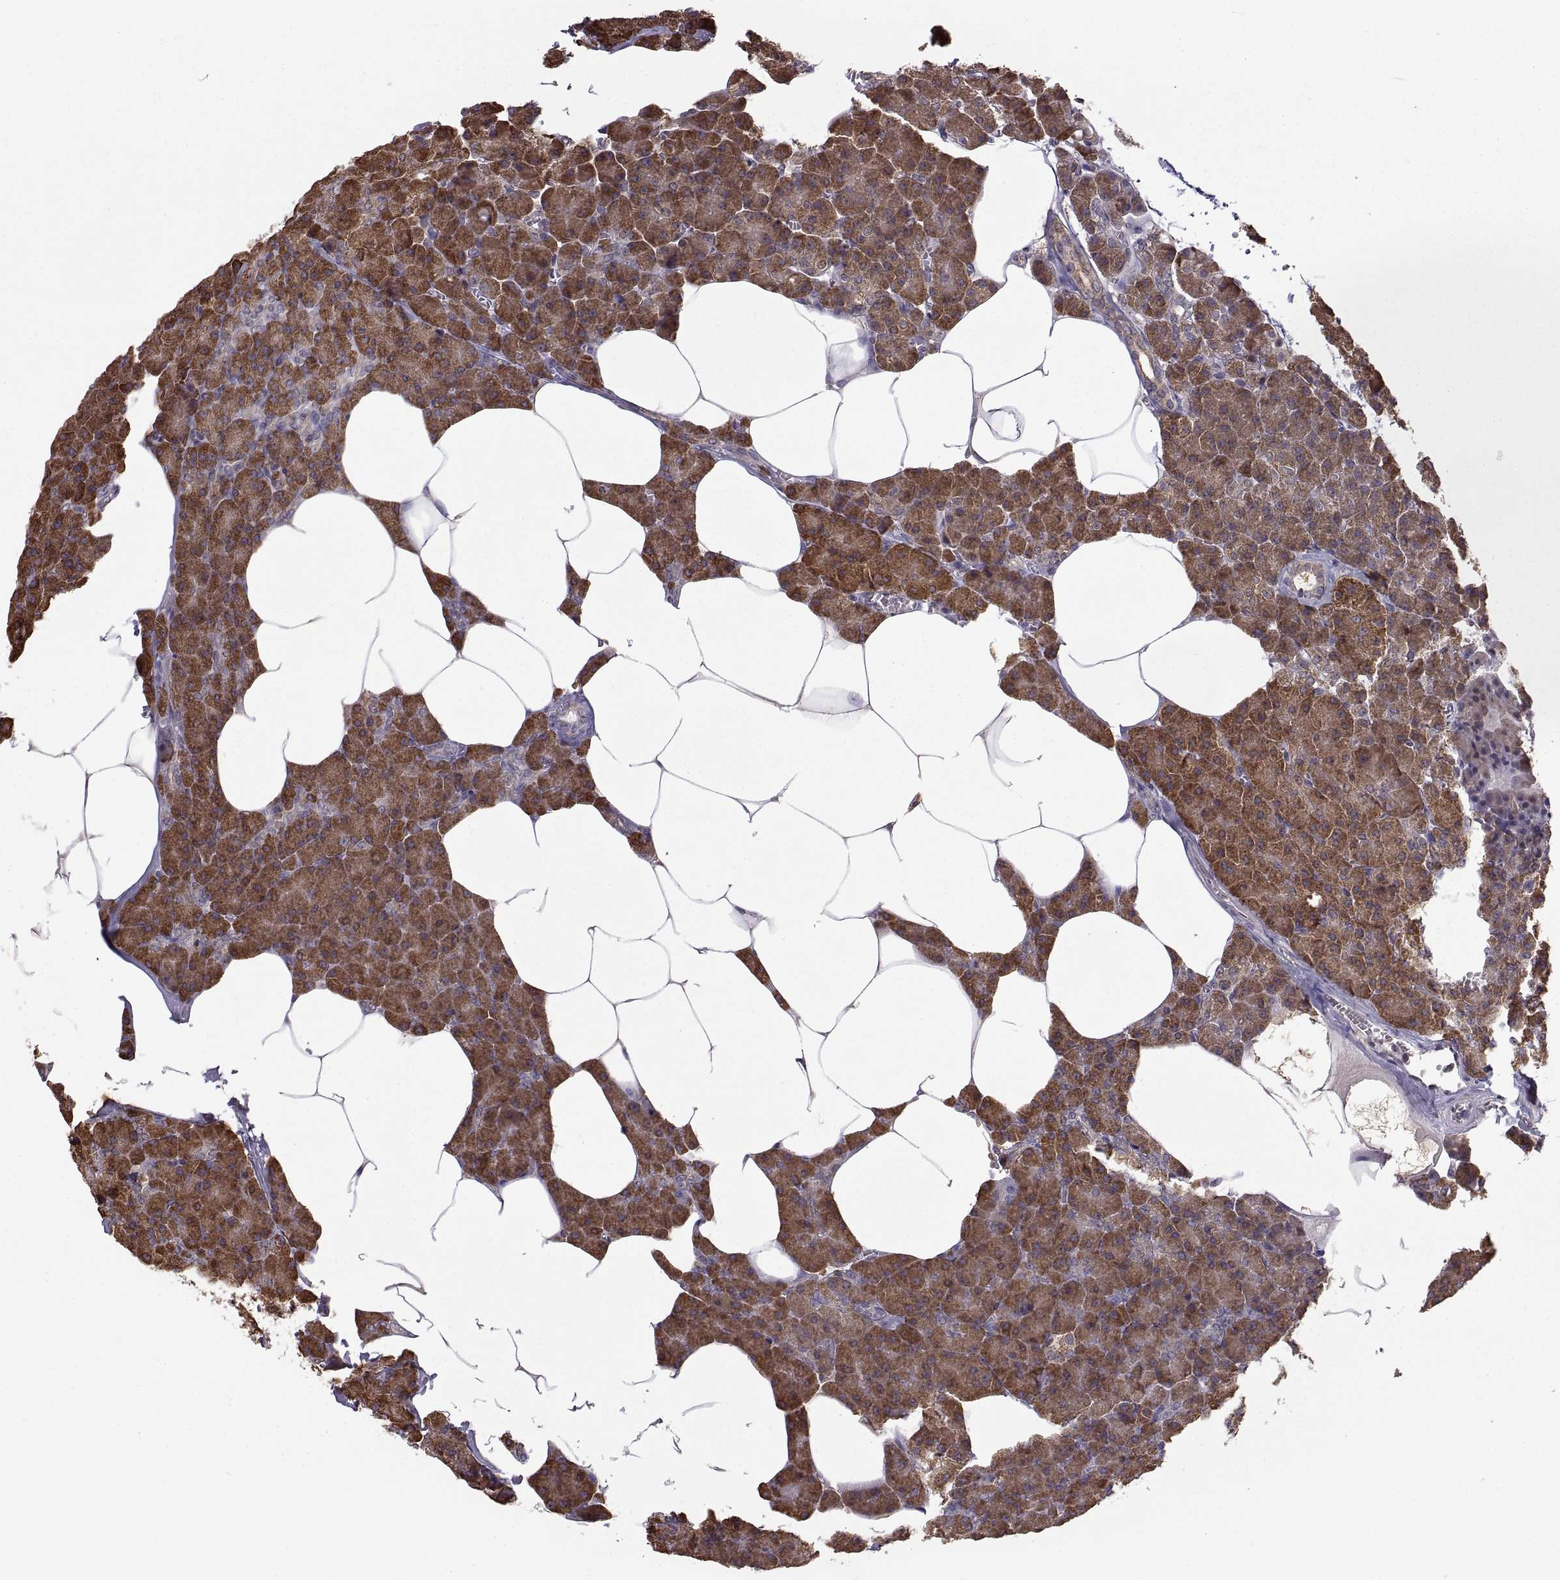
{"staining": {"intensity": "moderate", "quantity": ">75%", "location": "cytoplasmic/membranous"}, "tissue": "pancreas", "cell_type": "Exocrine glandular cells", "image_type": "normal", "snomed": [{"axis": "morphology", "description": "Normal tissue, NOS"}, {"axis": "topography", "description": "Pancreas"}], "caption": "Pancreas stained for a protein exhibits moderate cytoplasmic/membranous positivity in exocrine glandular cells. Using DAB (3,3'-diaminobenzidine) (brown) and hematoxylin (blue) stains, captured at high magnification using brightfield microscopy.", "gene": "PDIA3", "patient": {"sex": "female", "age": 45}}